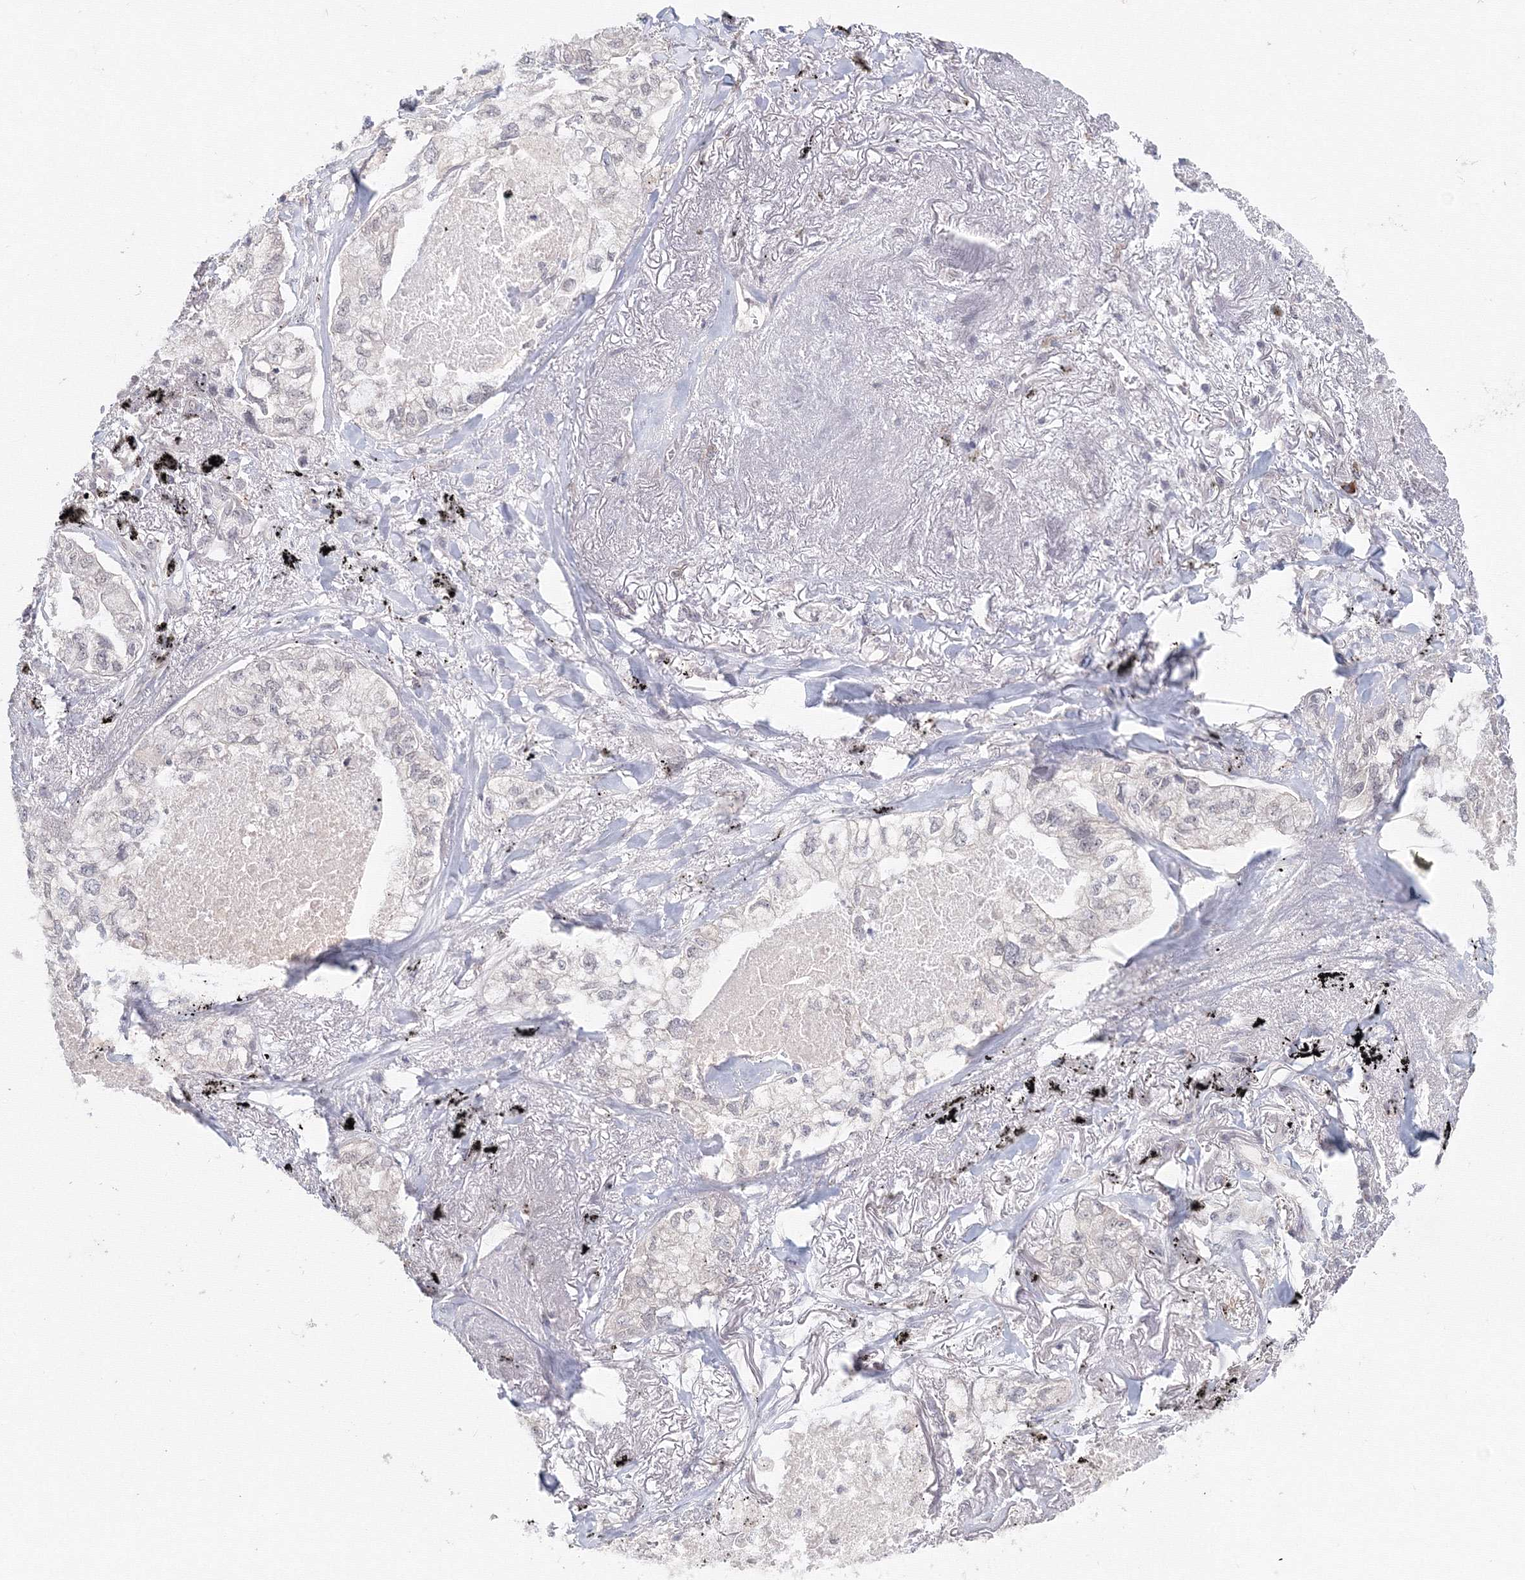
{"staining": {"intensity": "negative", "quantity": "none", "location": "none"}, "tissue": "lung cancer", "cell_type": "Tumor cells", "image_type": "cancer", "snomed": [{"axis": "morphology", "description": "Adenocarcinoma, NOS"}, {"axis": "topography", "description": "Lung"}], "caption": "IHC micrograph of lung cancer stained for a protein (brown), which exhibits no positivity in tumor cells.", "gene": "SLC7A7", "patient": {"sex": "male", "age": 65}}